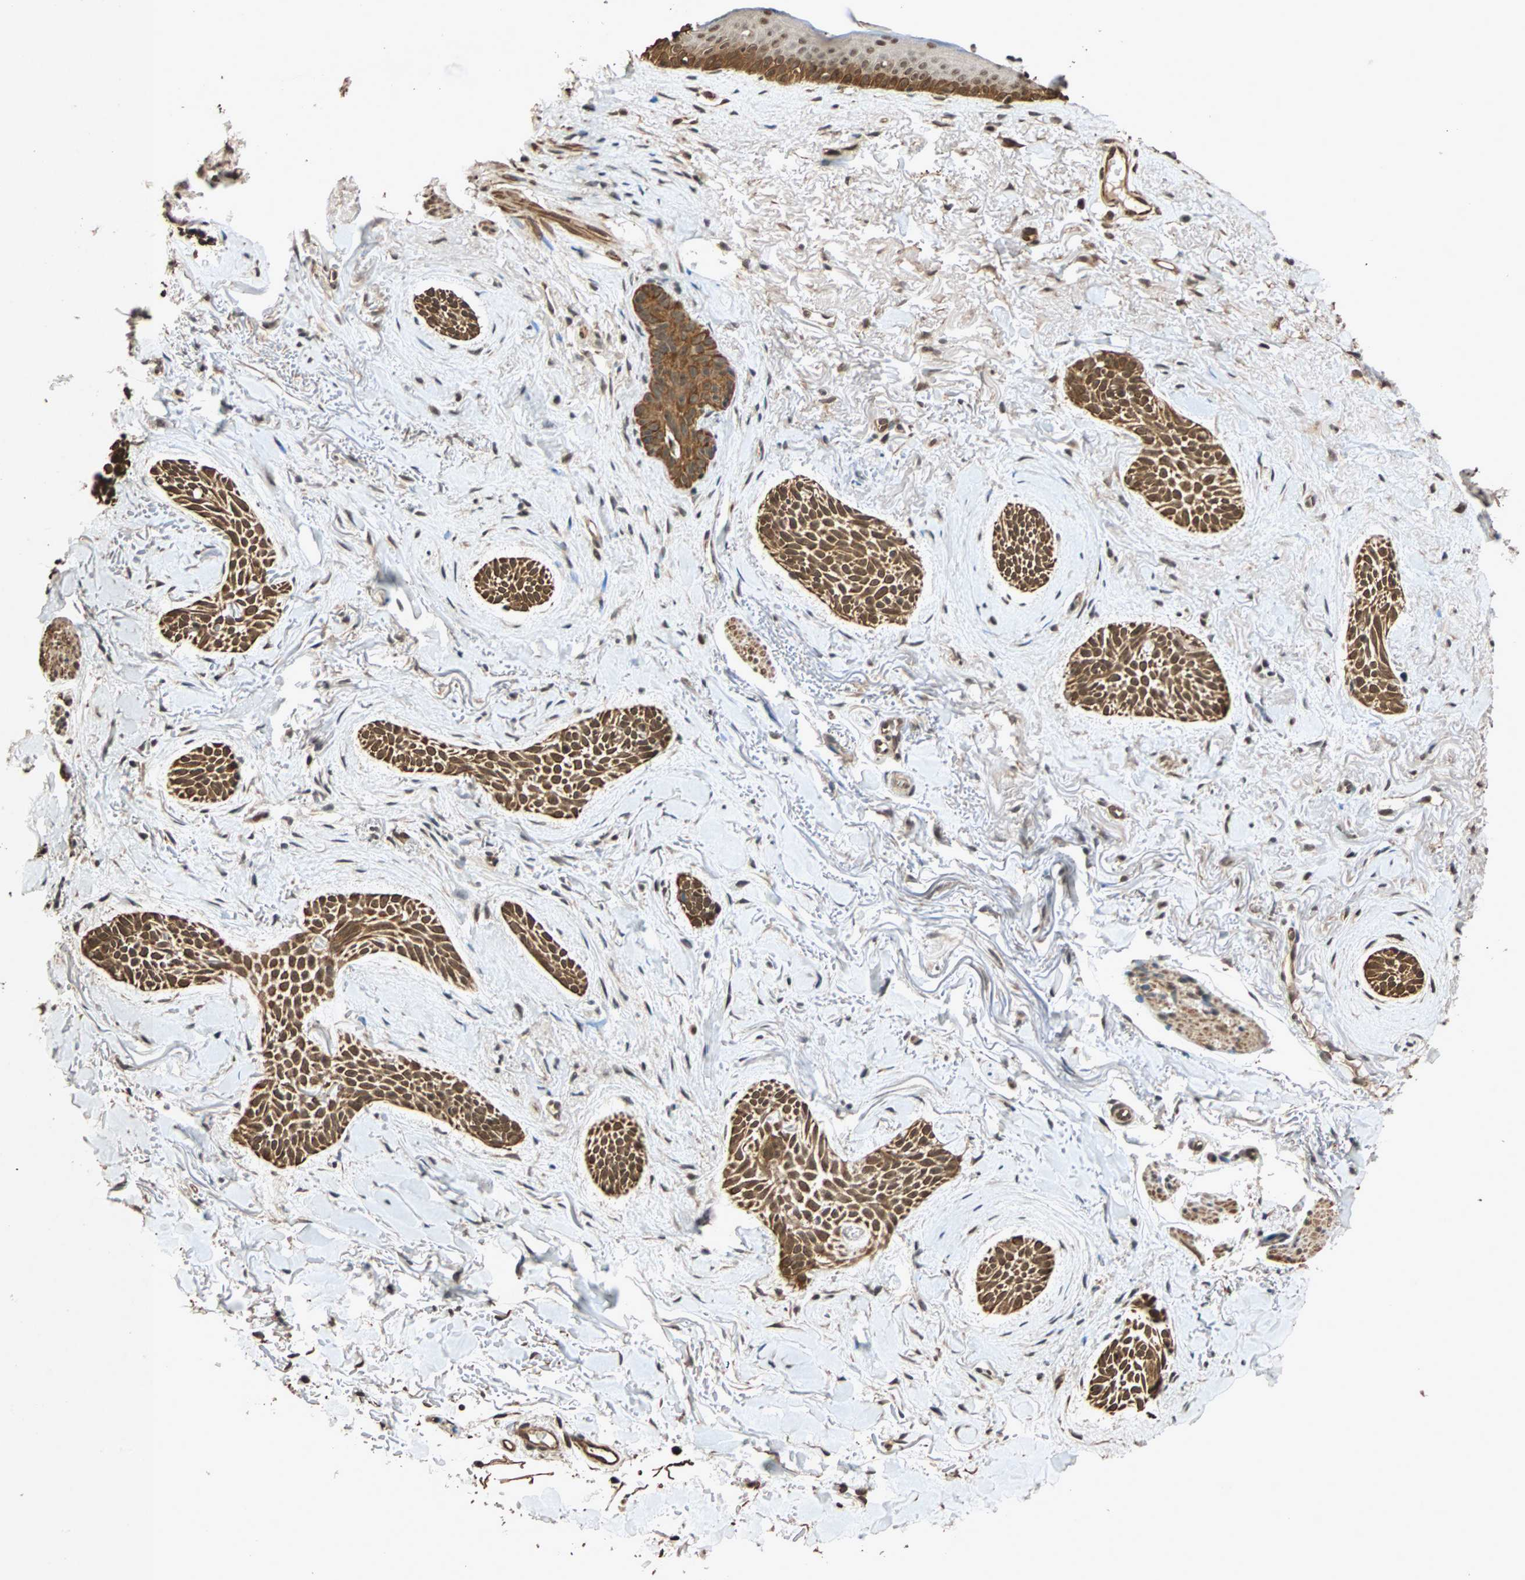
{"staining": {"intensity": "strong", "quantity": ">75%", "location": "cytoplasmic/membranous,nuclear"}, "tissue": "skin cancer", "cell_type": "Tumor cells", "image_type": "cancer", "snomed": [{"axis": "morphology", "description": "Normal tissue, NOS"}, {"axis": "morphology", "description": "Basal cell carcinoma"}, {"axis": "topography", "description": "Skin"}], "caption": "Tumor cells display high levels of strong cytoplasmic/membranous and nuclear expression in approximately >75% of cells in human skin cancer. (DAB (3,3'-diaminobenzidine) IHC with brightfield microscopy, high magnification).", "gene": "CDC5L", "patient": {"sex": "female", "age": 84}}